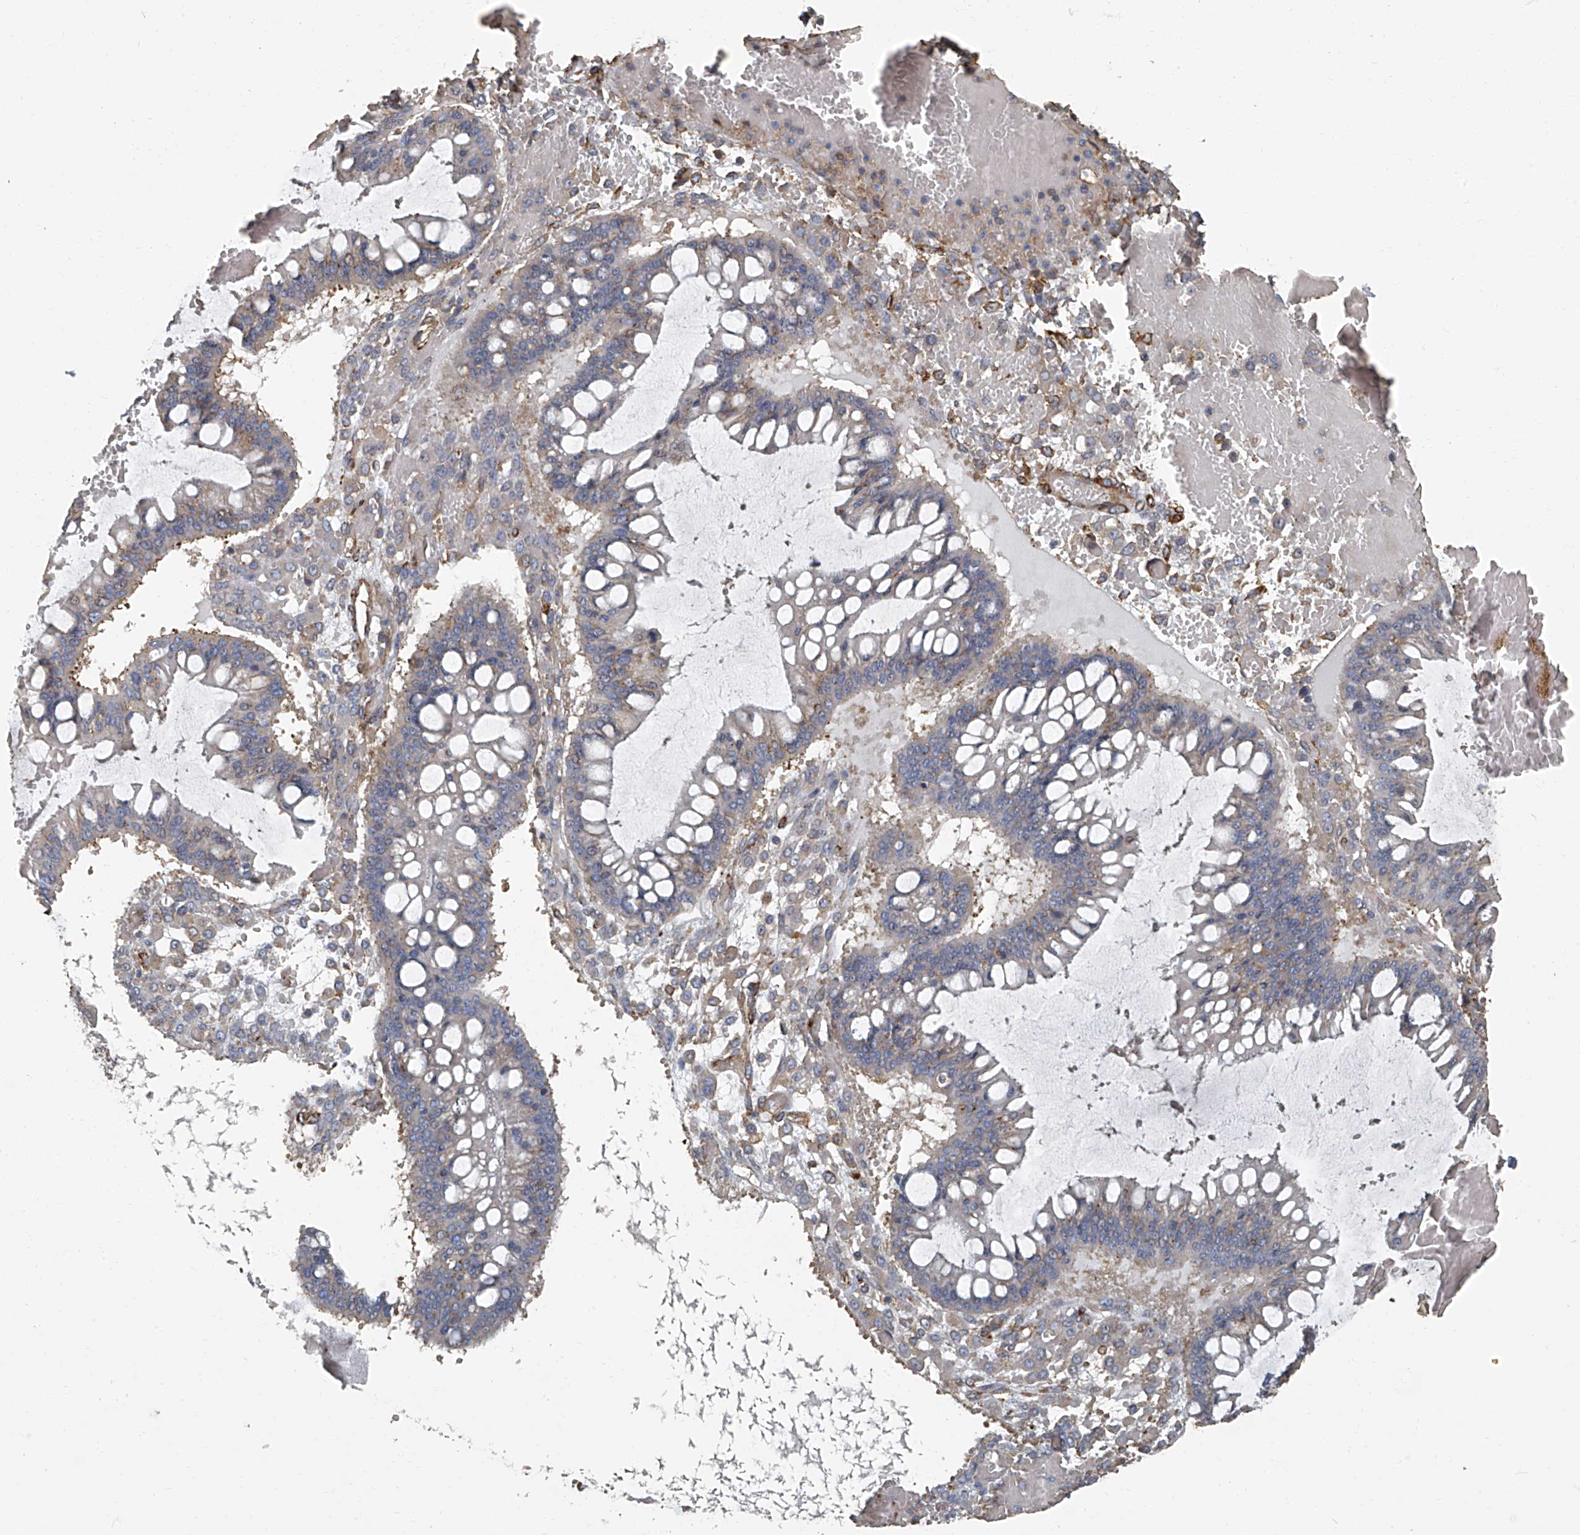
{"staining": {"intensity": "weak", "quantity": "<25%", "location": "cytoplasmic/membranous"}, "tissue": "ovarian cancer", "cell_type": "Tumor cells", "image_type": "cancer", "snomed": [{"axis": "morphology", "description": "Cystadenocarcinoma, mucinous, NOS"}, {"axis": "topography", "description": "Ovary"}], "caption": "Tumor cells show no significant expression in mucinous cystadenocarcinoma (ovarian).", "gene": "SEPTIN7", "patient": {"sex": "female", "age": 73}}